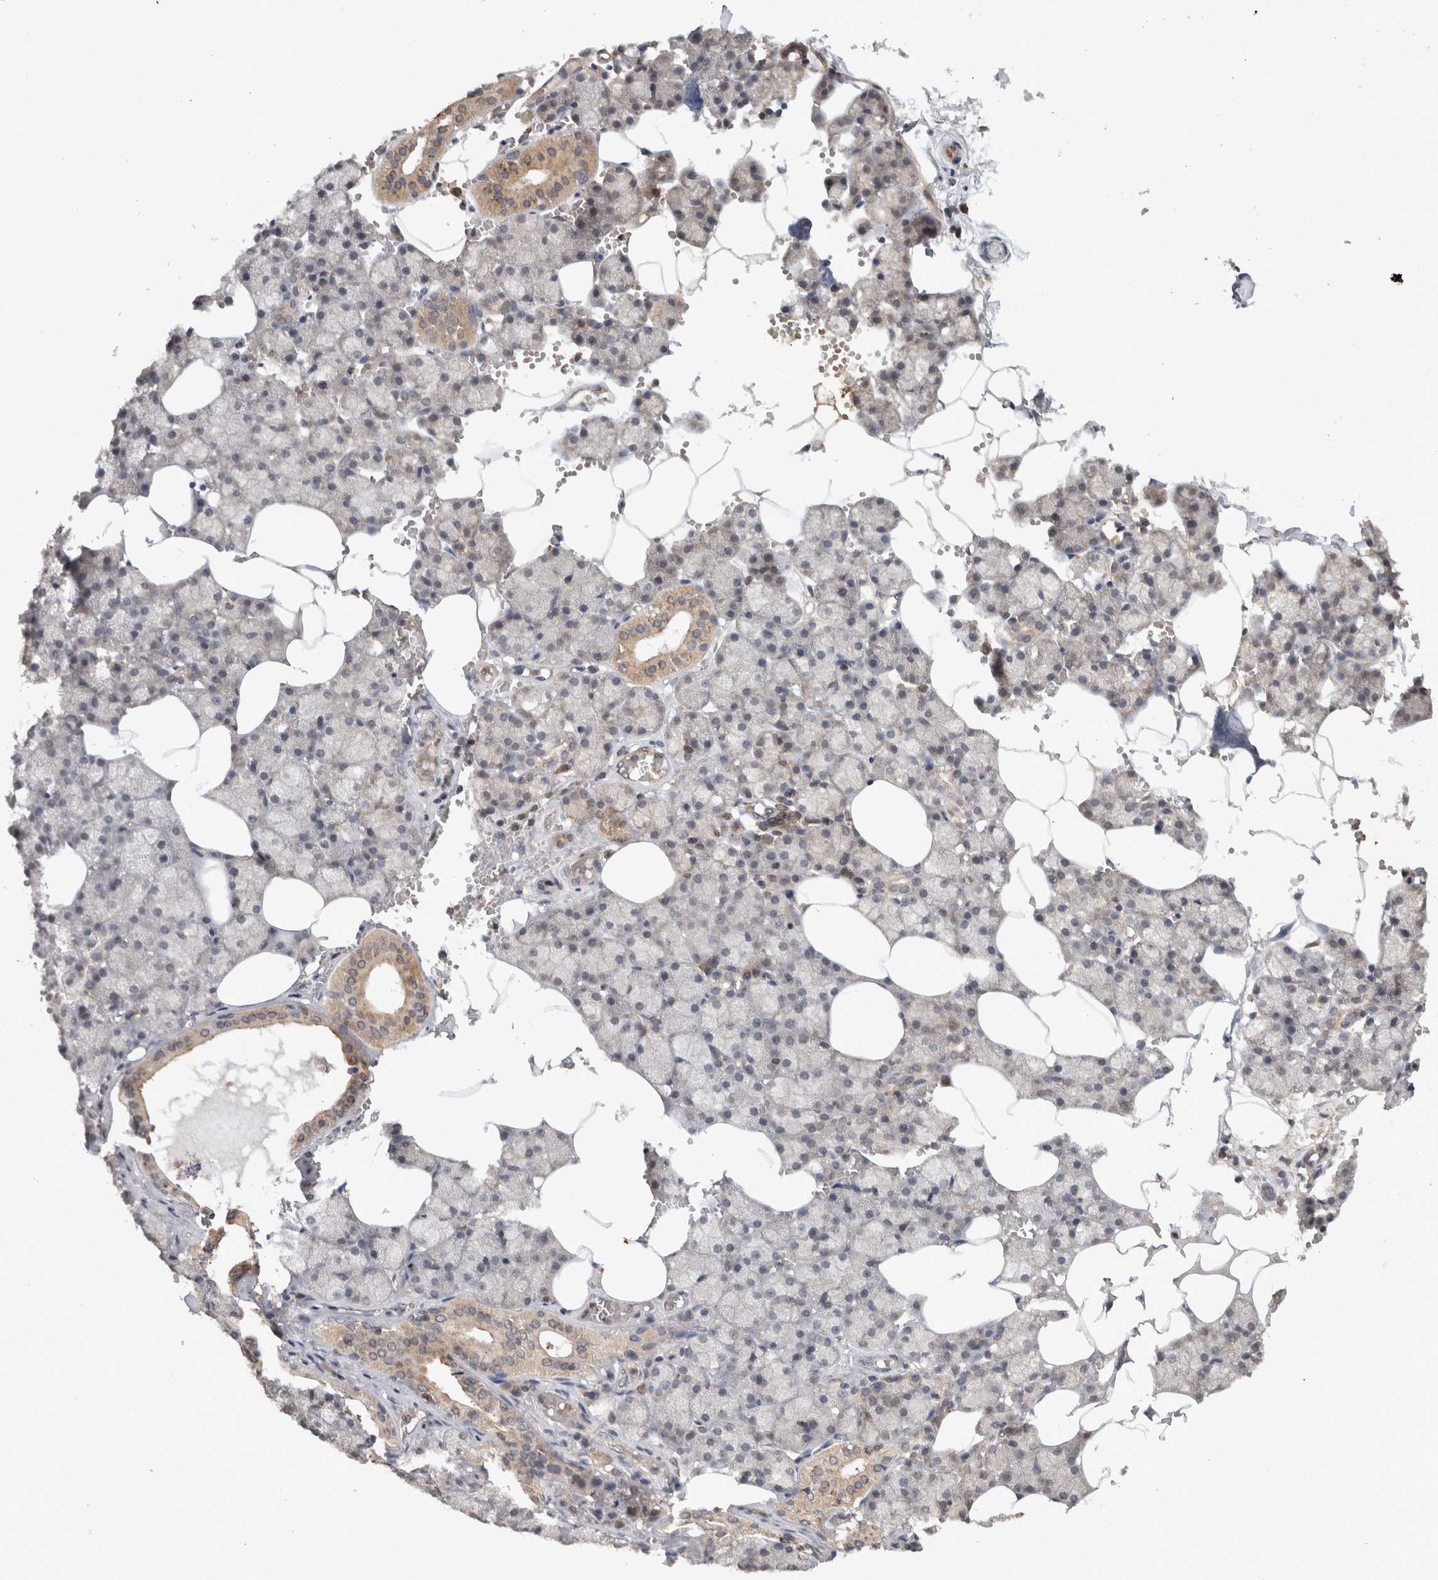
{"staining": {"intensity": "moderate", "quantity": "<25%", "location": "cytoplasmic/membranous"}, "tissue": "salivary gland", "cell_type": "Glandular cells", "image_type": "normal", "snomed": [{"axis": "morphology", "description": "Normal tissue, NOS"}, {"axis": "topography", "description": "Salivary gland"}], "caption": "Protein staining of normal salivary gland exhibits moderate cytoplasmic/membranous expression in about <25% of glandular cells. The staining is performed using DAB brown chromogen to label protein expression. The nuclei are counter-stained blue using hematoxylin.", "gene": "HMOX2", "patient": {"sex": "male", "age": 62}}